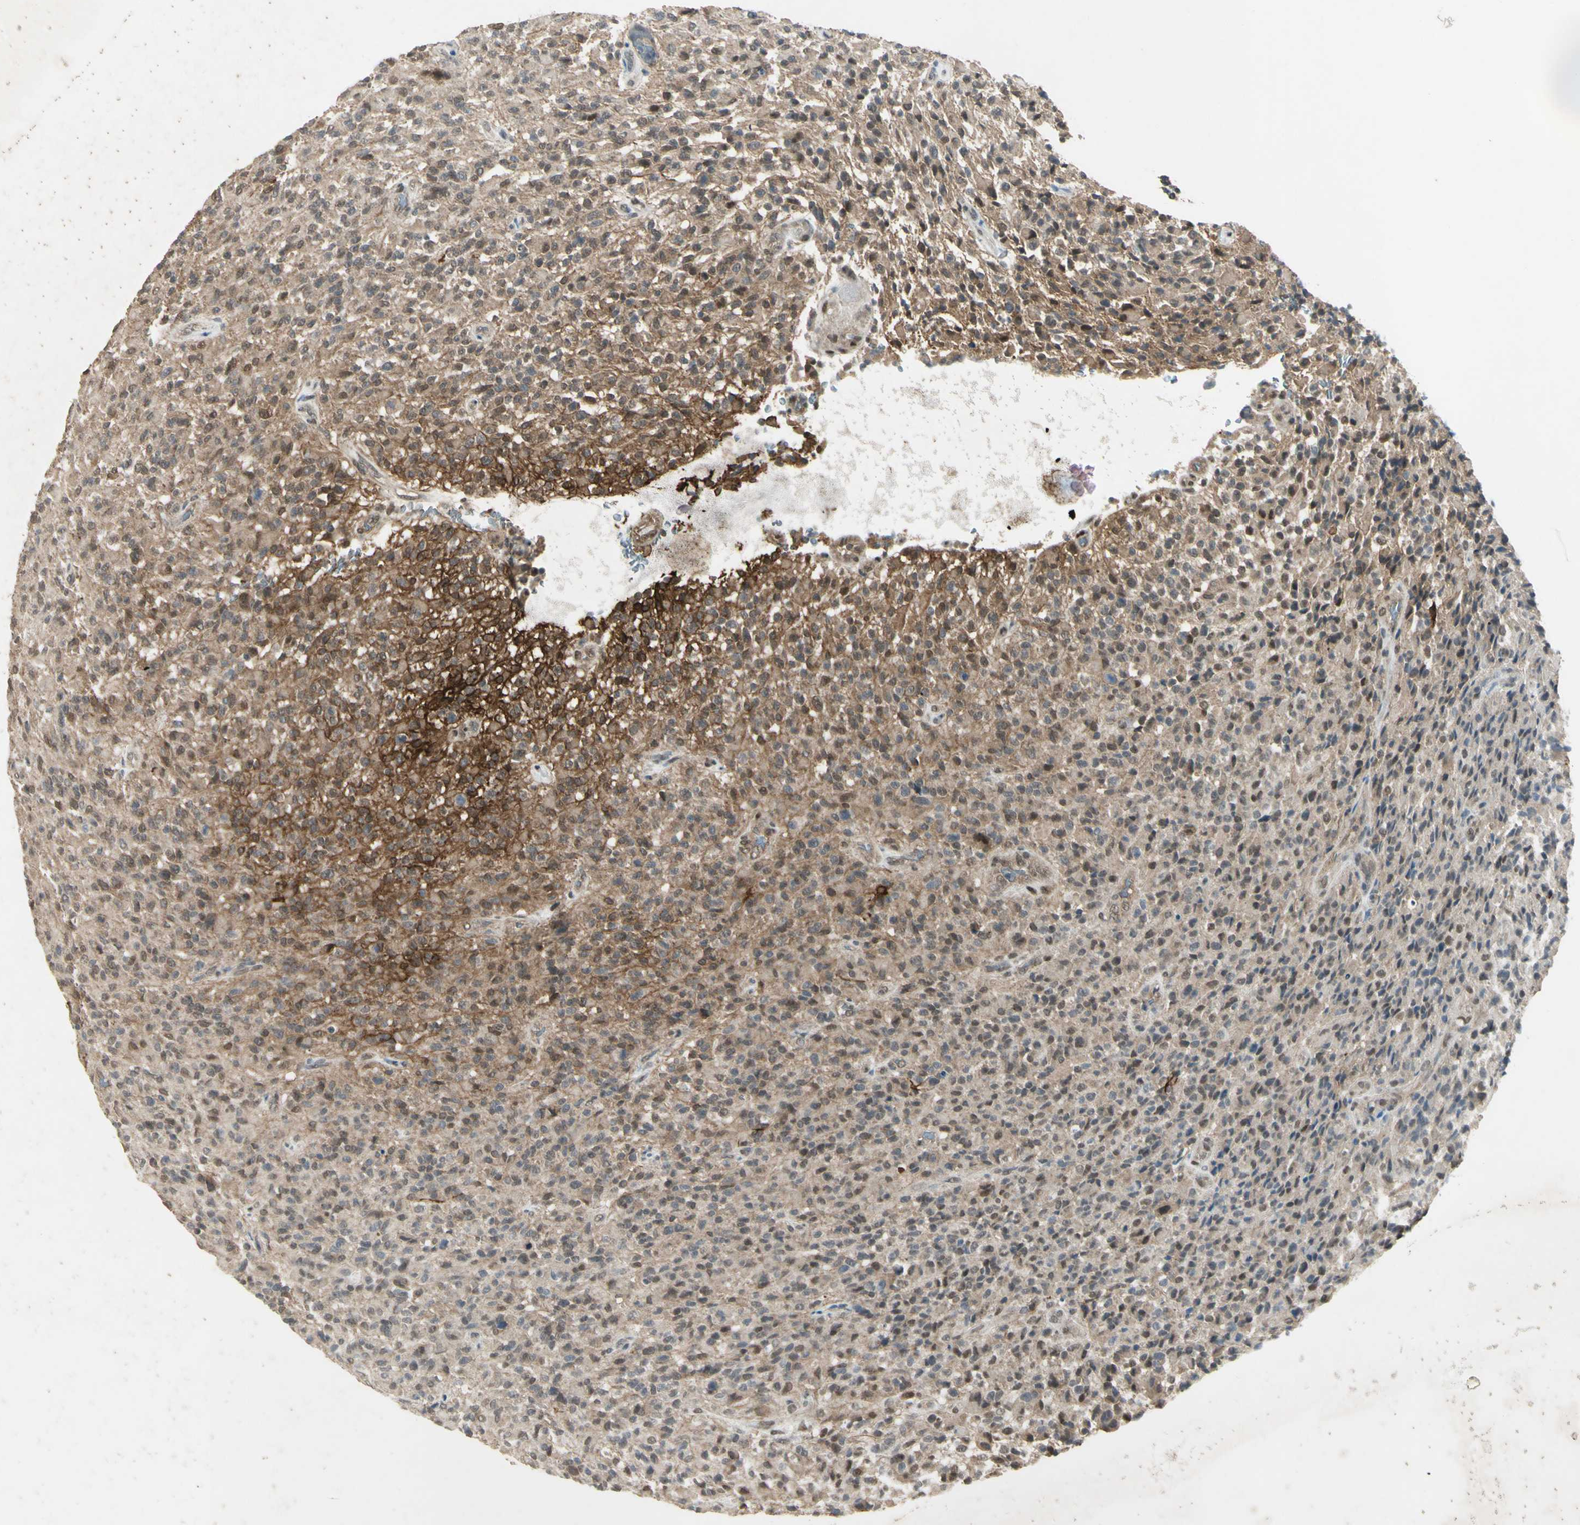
{"staining": {"intensity": "moderate", "quantity": "<25%", "location": "nuclear"}, "tissue": "glioma", "cell_type": "Tumor cells", "image_type": "cancer", "snomed": [{"axis": "morphology", "description": "Glioma, malignant, High grade"}, {"axis": "topography", "description": "Brain"}], "caption": "Immunohistochemistry histopathology image of human malignant glioma (high-grade) stained for a protein (brown), which exhibits low levels of moderate nuclear positivity in approximately <25% of tumor cells.", "gene": "PSMD5", "patient": {"sex": "male", "age": 71}}